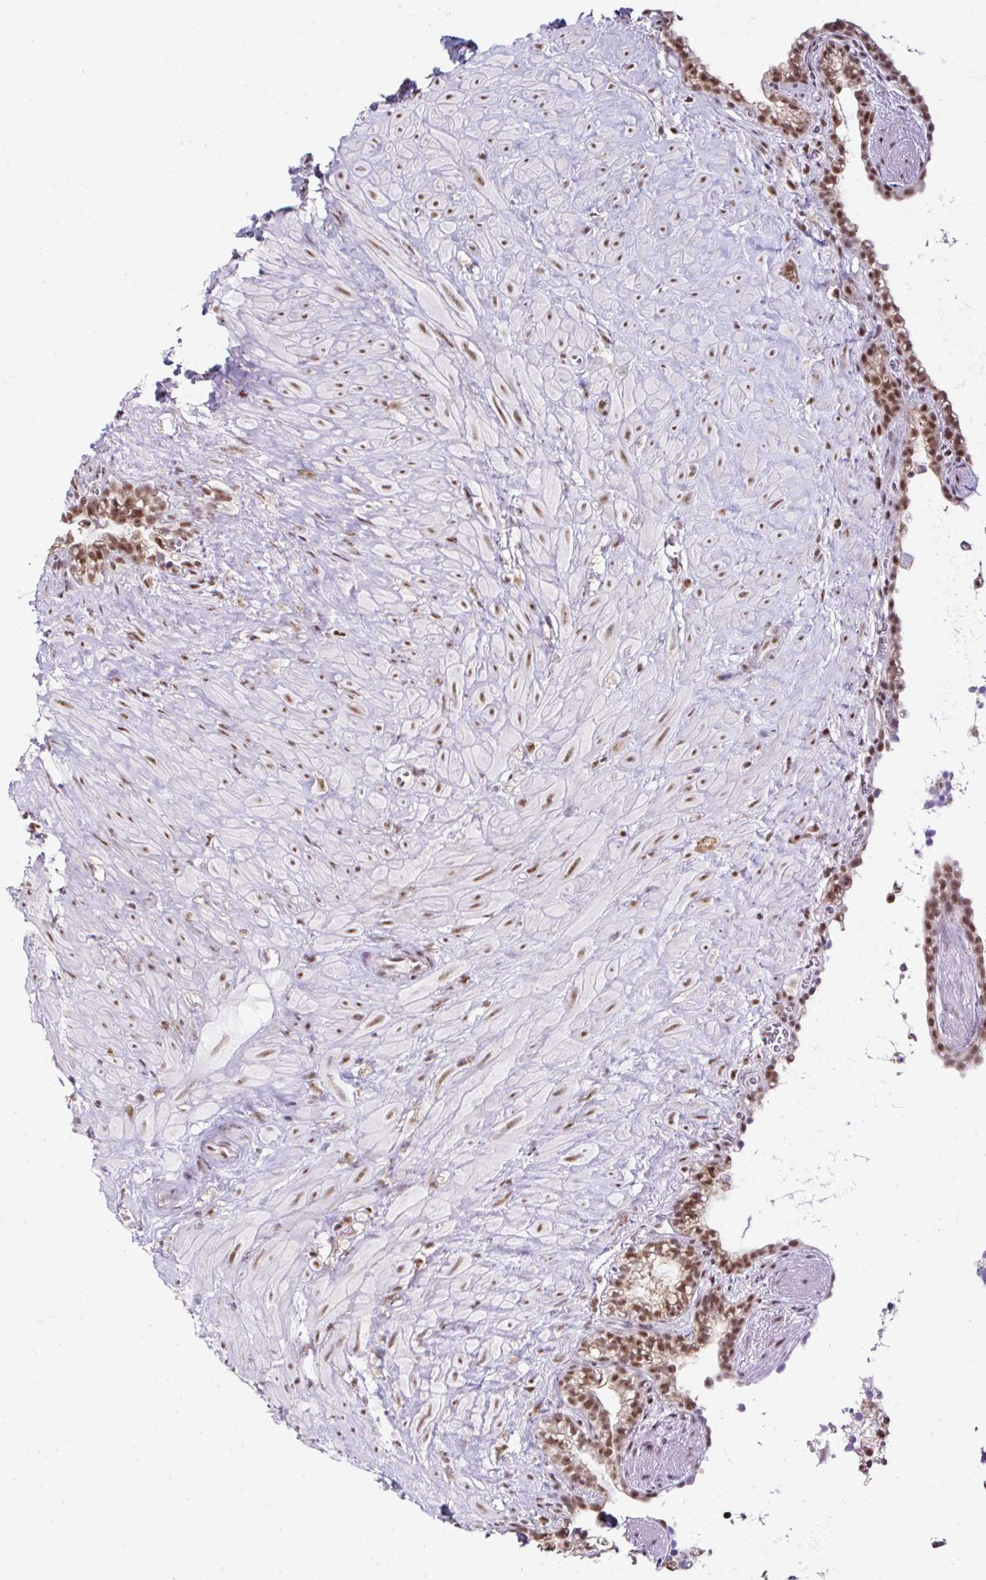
{"staining": {"intensity": "moderate", "quantity": ">75%", "location": "nuclear"}, "tissue": "seminal vesicle", "cell_type": "Glandular cells", "image_type": "normal", "snomed": [{"axis": "morphology", "description": "Normal tissue, NOS"}, {"axis": "topography", "description": "Seminal veicle"}], "caption": "The immunohistochemical stain highlights moderate nuclear expression in glandular cells of benign seminal vesicle.", "gene": "PTPN2", "patient": {"sex": "male", "age": 76}}